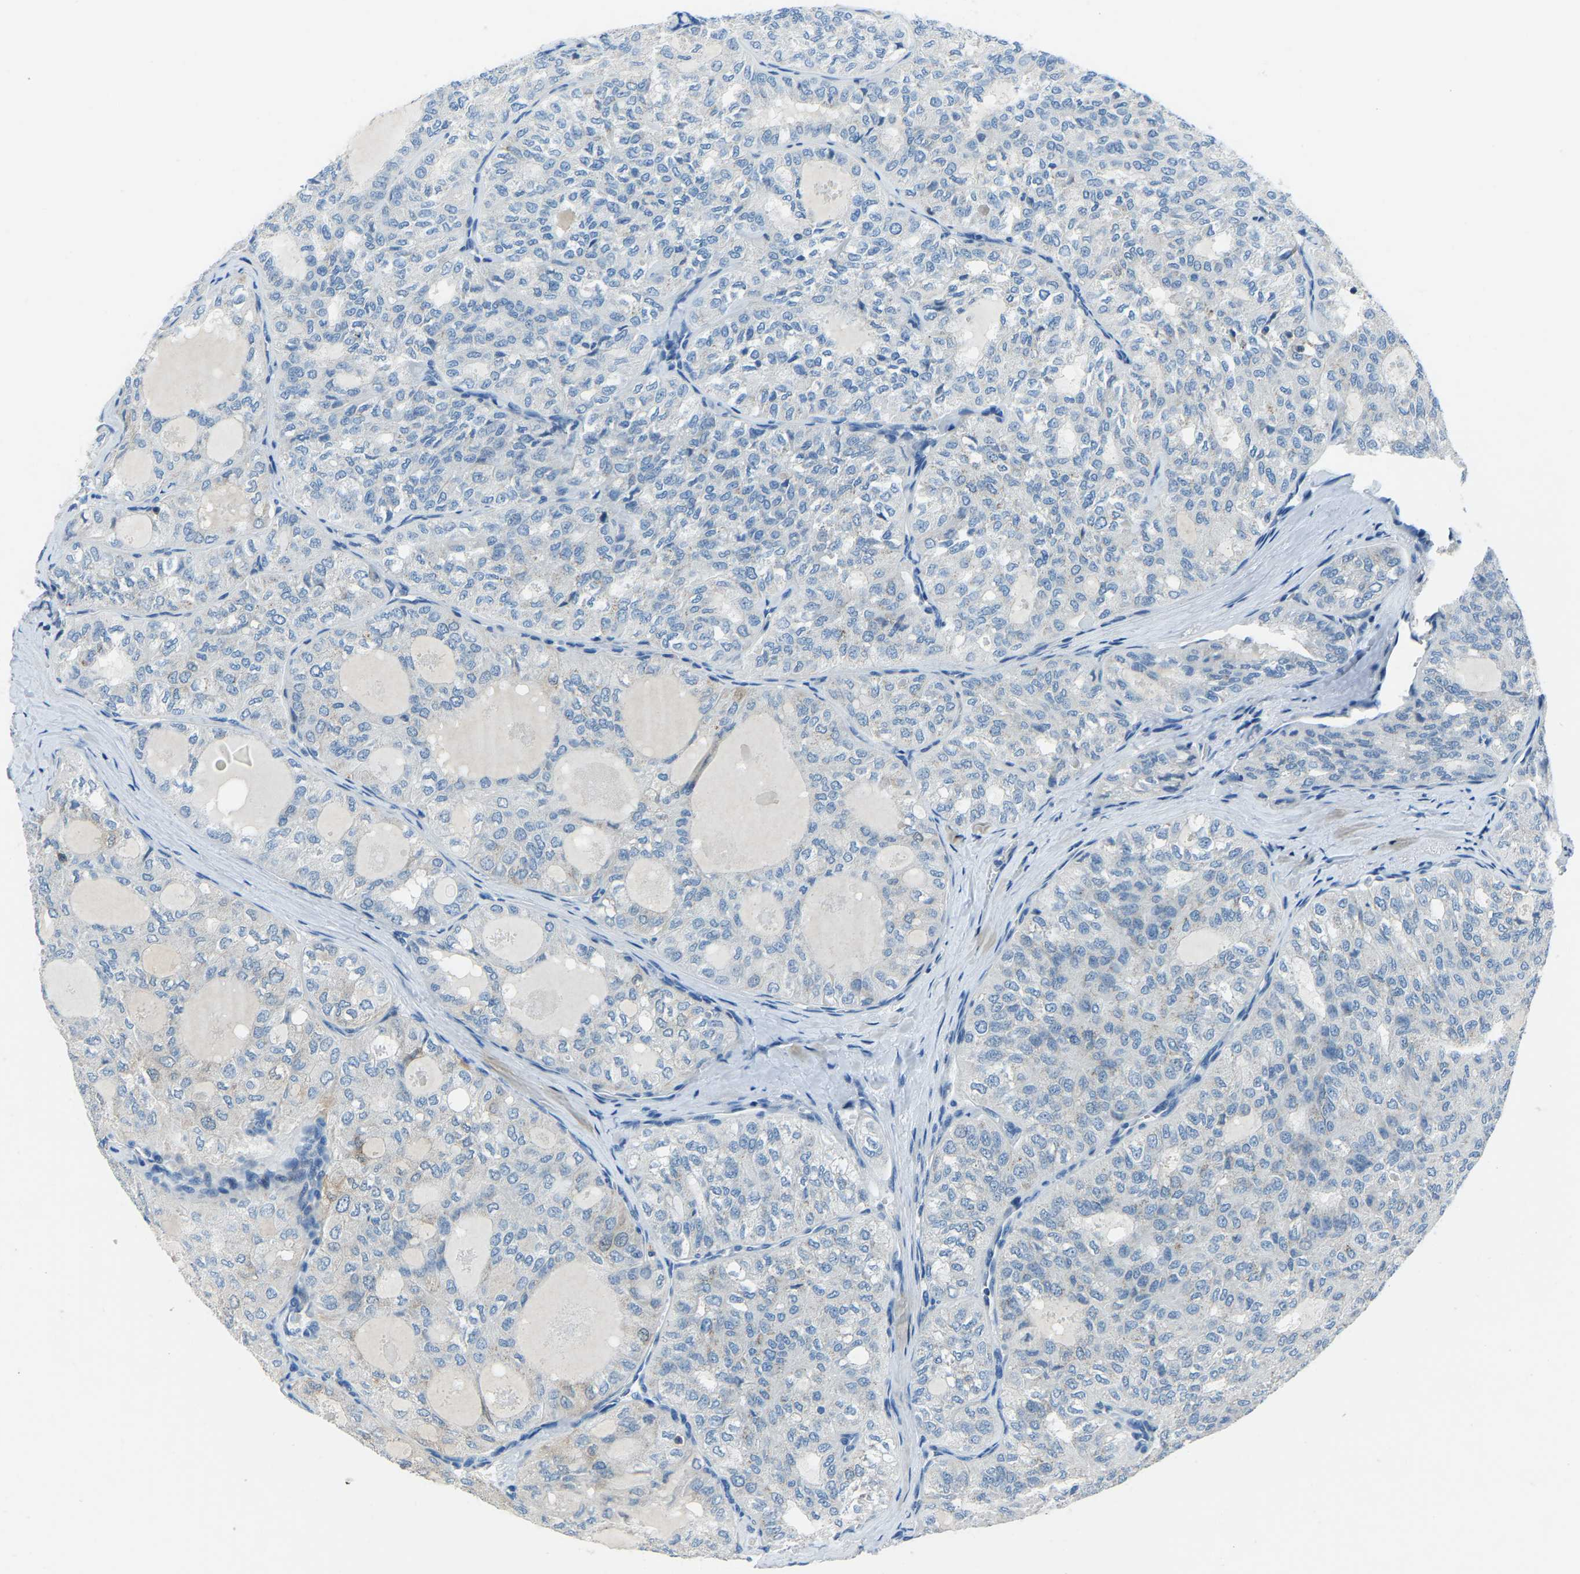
{"staining": {"intensity": "negative", "quantity": "none", "location": "none"}, "tissue": "thyroid cancer", "cell_type": "Tumor cells", "image_type": "cancer", "snomed": [{"axis": "morphology", "description": "Follicular adenoma carcinoma, NOS"}, {"axis": "topography", "description": "Thyroid gland"}], "caption": "The immunohistochemistry image has no significant positivity in tumor cells of thyroid cancer tissue.", "gene": "XIRP1", "patient": {"sex": "male", "age": 75}}